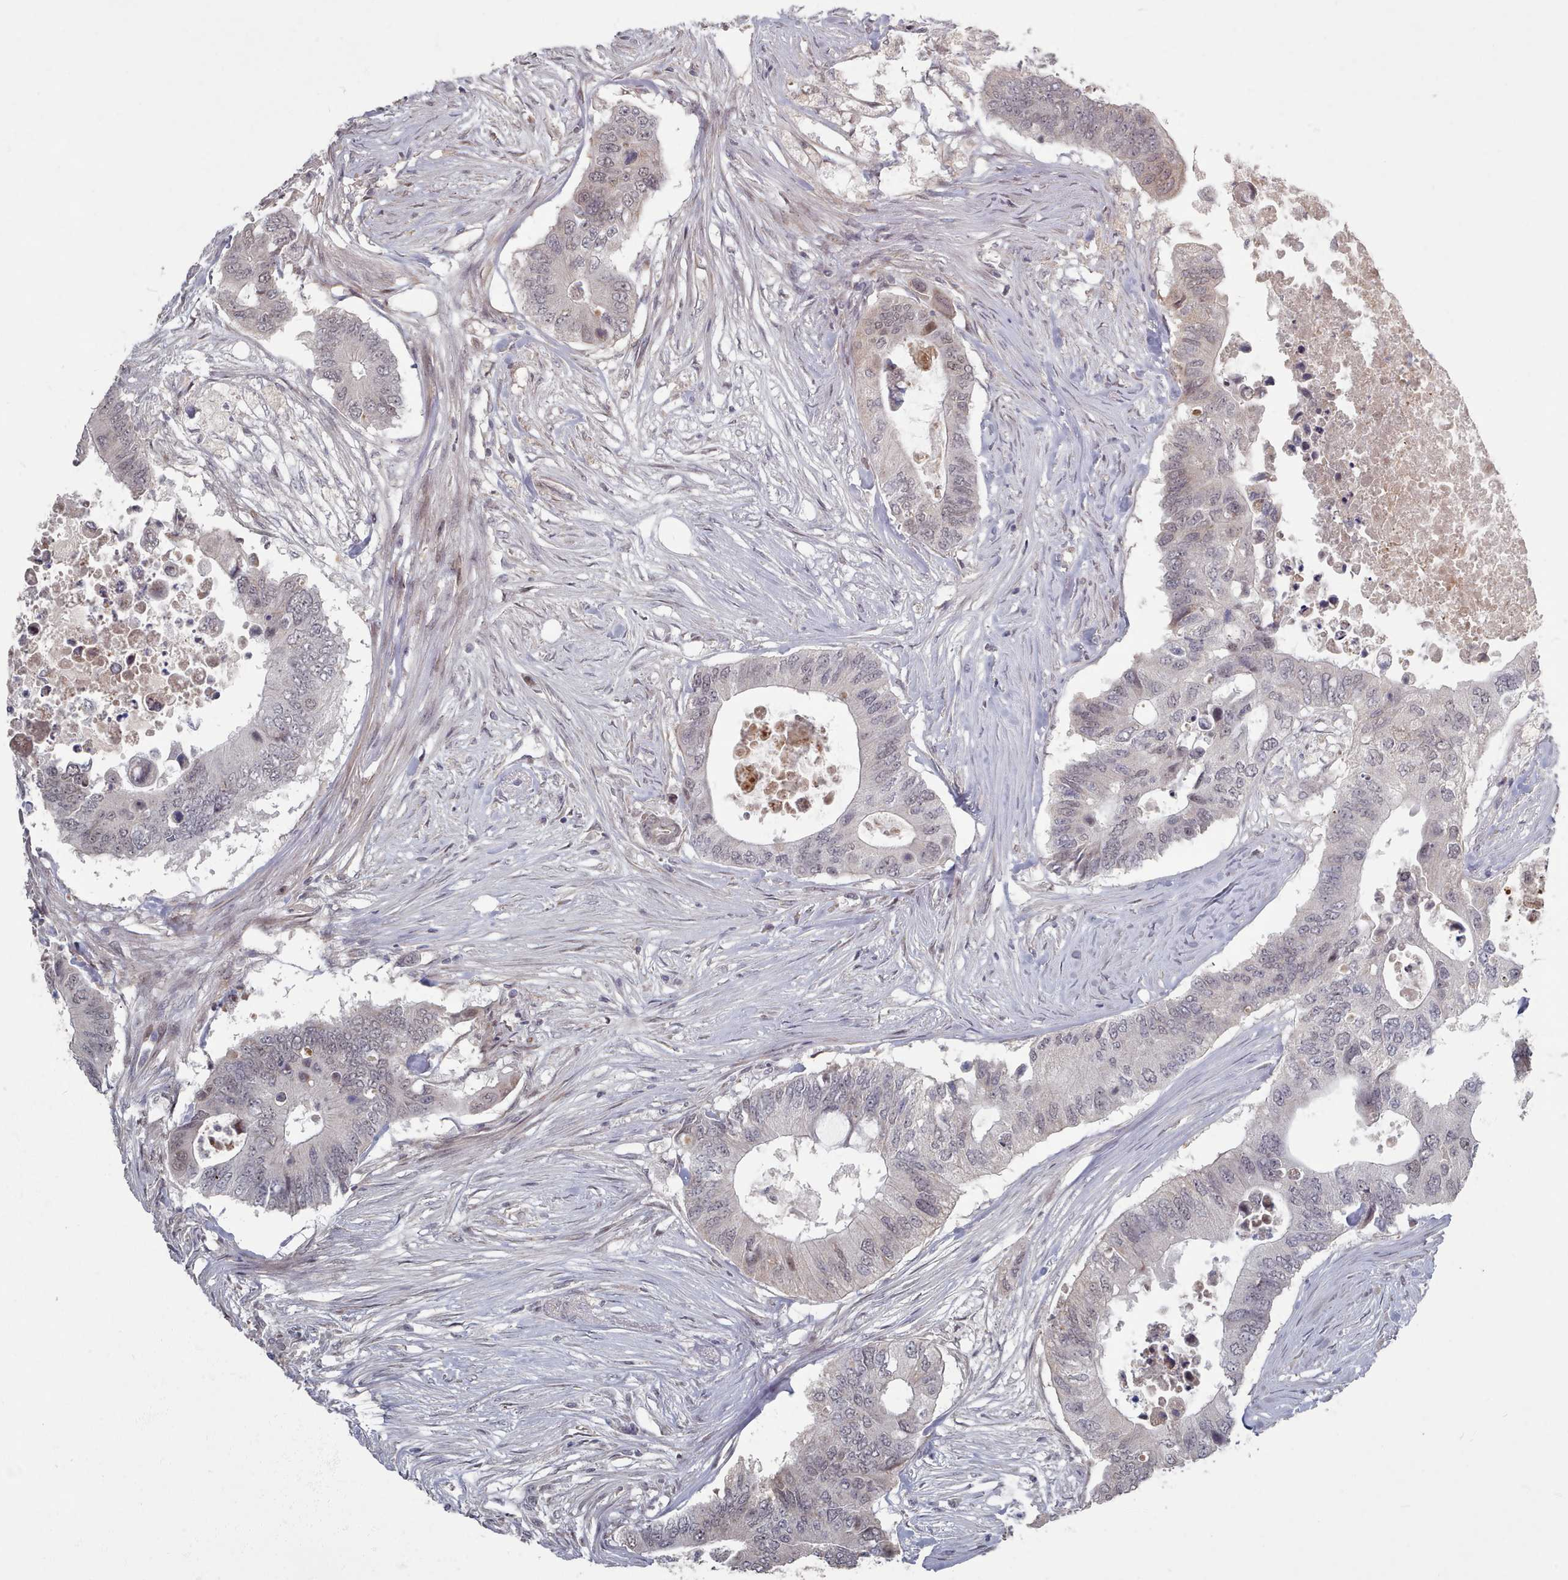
{"staining": {"intensity": "negative", "quantity": "none", "location": "none"}, "tissue": "colorectal cancer", "cell_type": "Tumor cells", "image_type": "cancer", "snomed": [{"axis": "morphology", "description": "Adenocarcinoma, NOS"}, {"axis": "topography", "description": "Colon"}], "caption": "Adenocarcinoma (colorectal) was stained to show a protein in brown. There is no significant expression in tumor cells. (Stains: DAB (3,3'-diaminobenzidine) immunohistochemistry (IHC) with hematoxylin counter stain, Microscopy: brightfield microscopy at high magnification).", "gene": "CPSF4", "patient": {"sex": "male", "age": 71}}